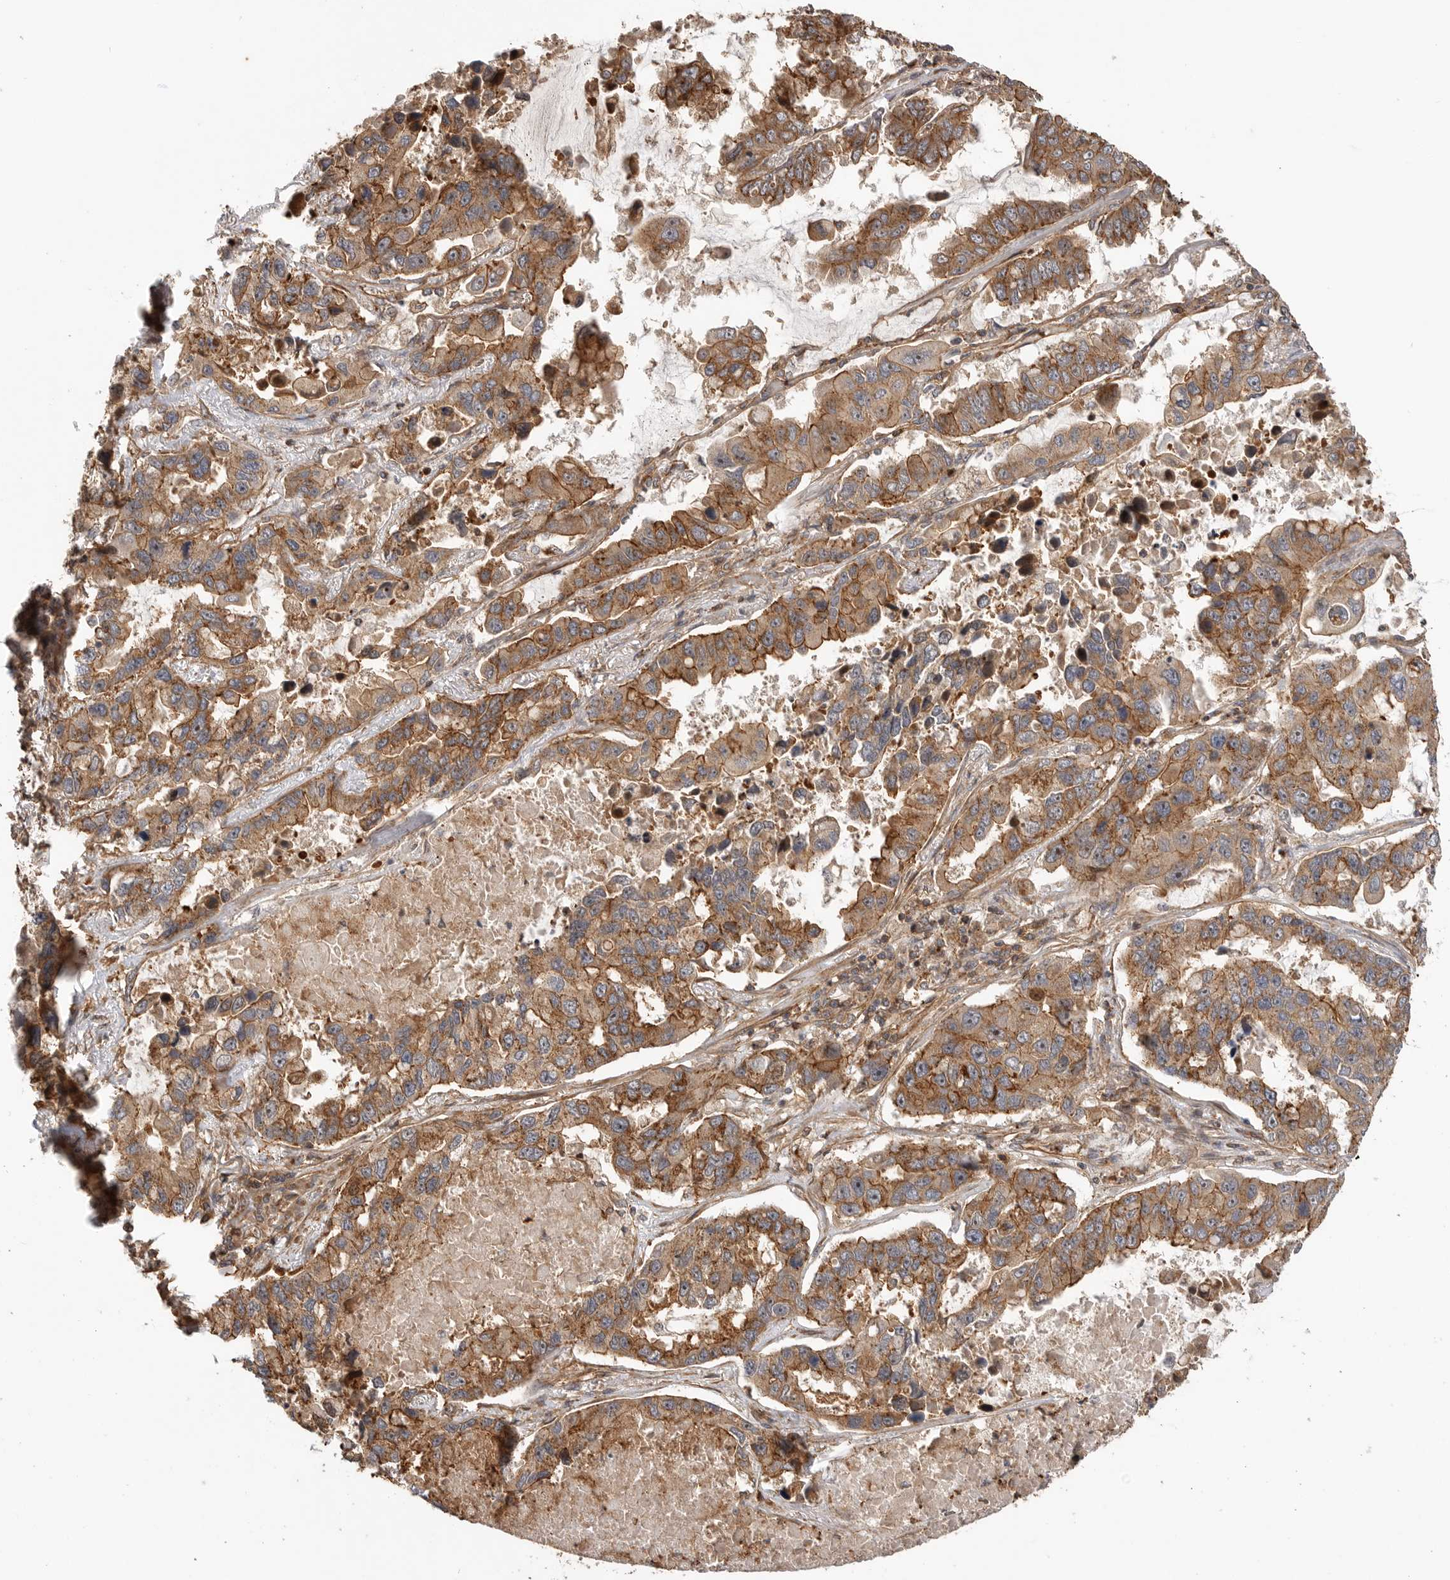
{"staining": {"intensity": "moderate", "quantity": ">75%", "location": "cytoplasmic/membranous"}, "tissue": "lung cancer", "cell_type": "Tumor cells", "image_type": "cancer", "snomed": [{"axis": "morphology", "description": "Adenocarcinoma, NOS"}, {"axis": "topography", "description": "Lung"}], "caption": "A photomicrograph showing moderate cytoplasmic/membranous expression in approximately >75% of tumor cells in adenocarcinoma (lung), as visualized by brown immunohistochemical staining.", "gene": "GPATCH2", "patient": {"sex": "male", "age": 64}}